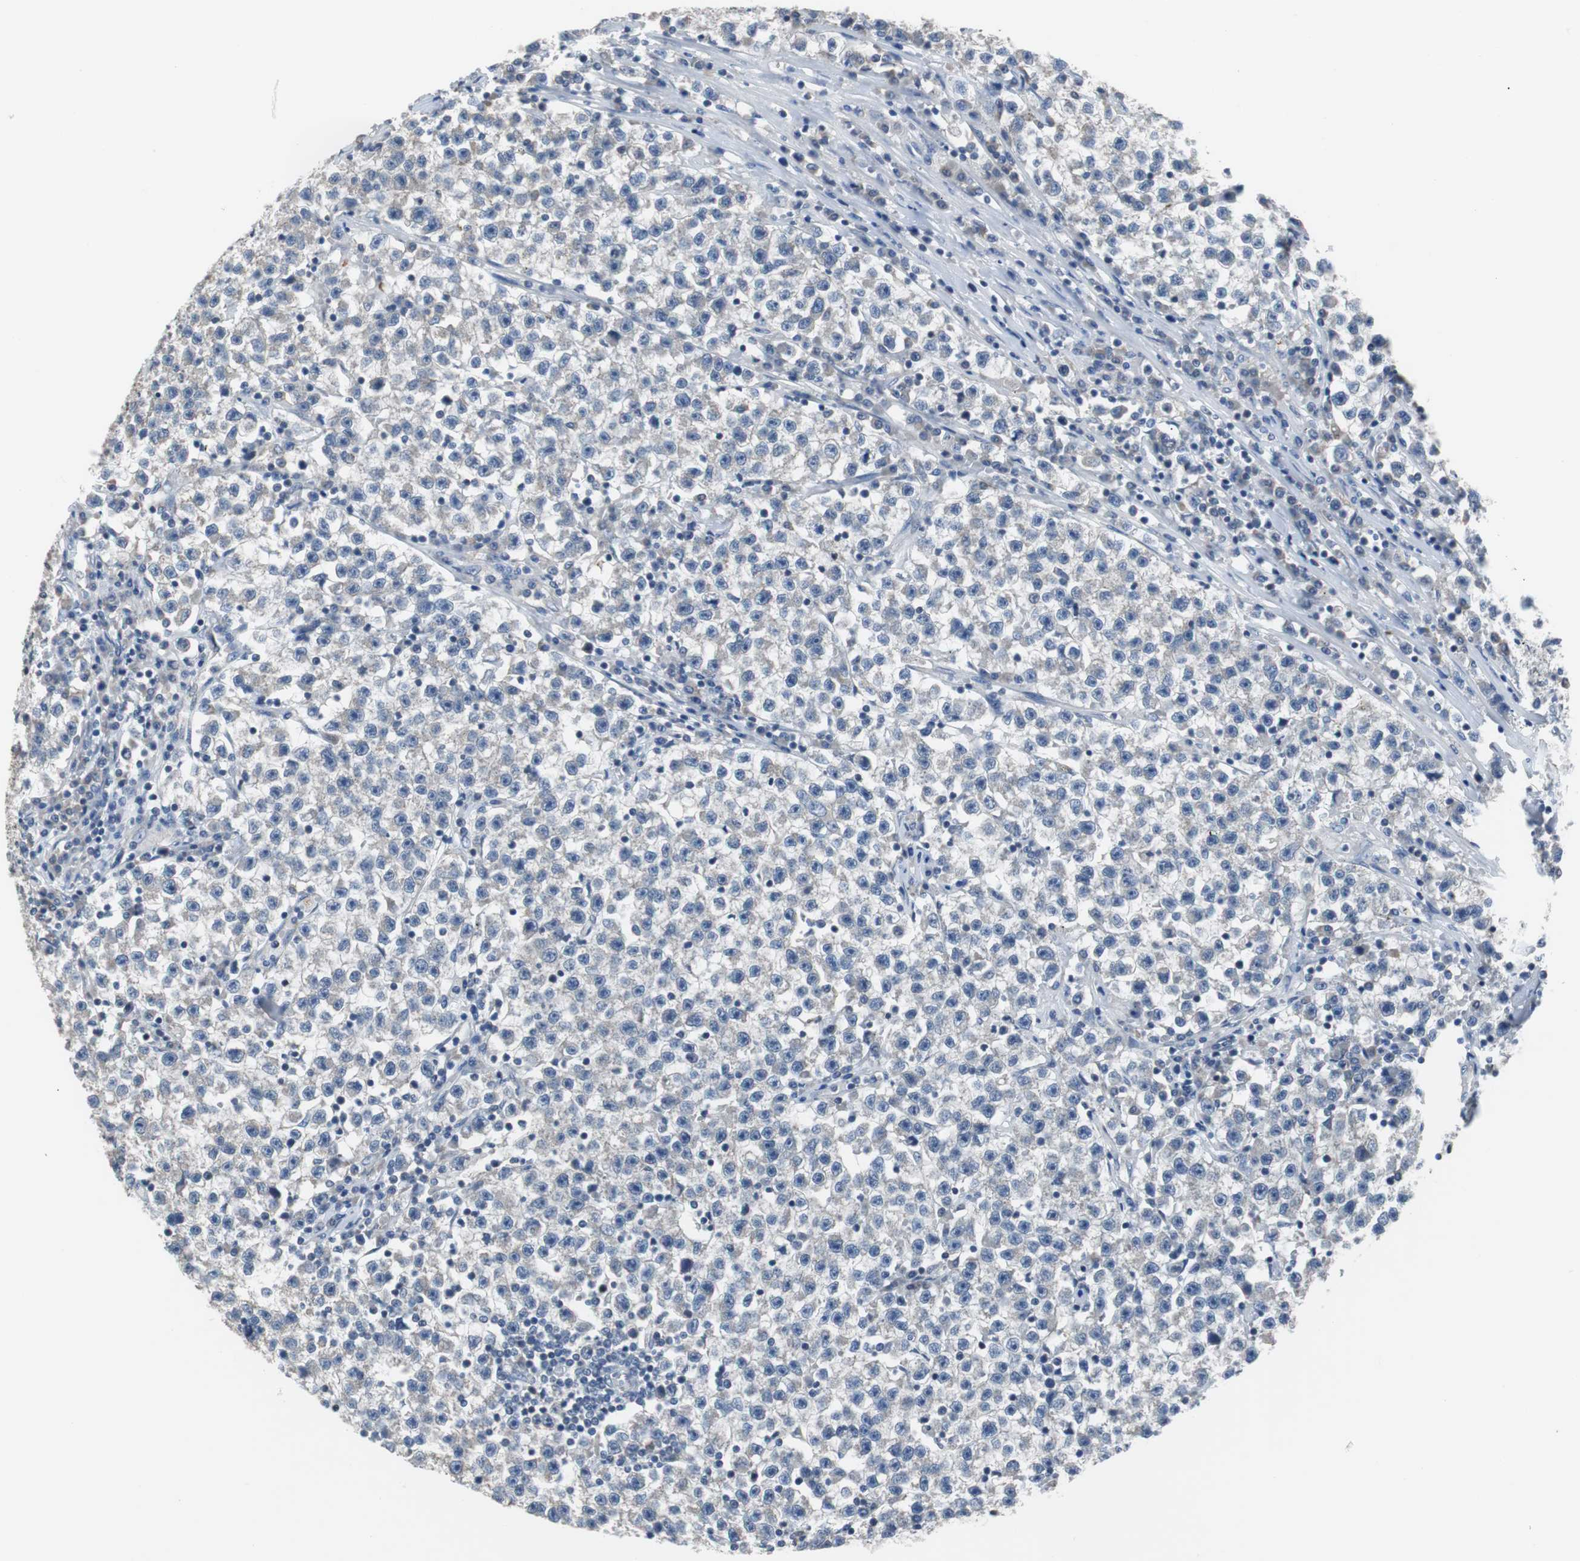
{"staining": {"intensity": "weak", "quantity": "<25%", "location": "cytoplasmic/membranous"}, "tissue": "testis cancer", "cell_type": "Tumor cells", "image_type": "cancer", "snomed": [{"axis": "morphology", "description": "Seminoma, NOS"}, {"axis": "topography", "description": "Testis"}], "caption": "Tumor cells are negative for brown protein staining in testis cancer. (Stains: DAB (3,3'-diaminobenzidine) immunohistochemistry (IHC) with hematoxylin counter stain, Microscopy: brightfield microscopy at high magnification).", "gene": "TP63", "patient": {"sex": "male", "age": 22}}